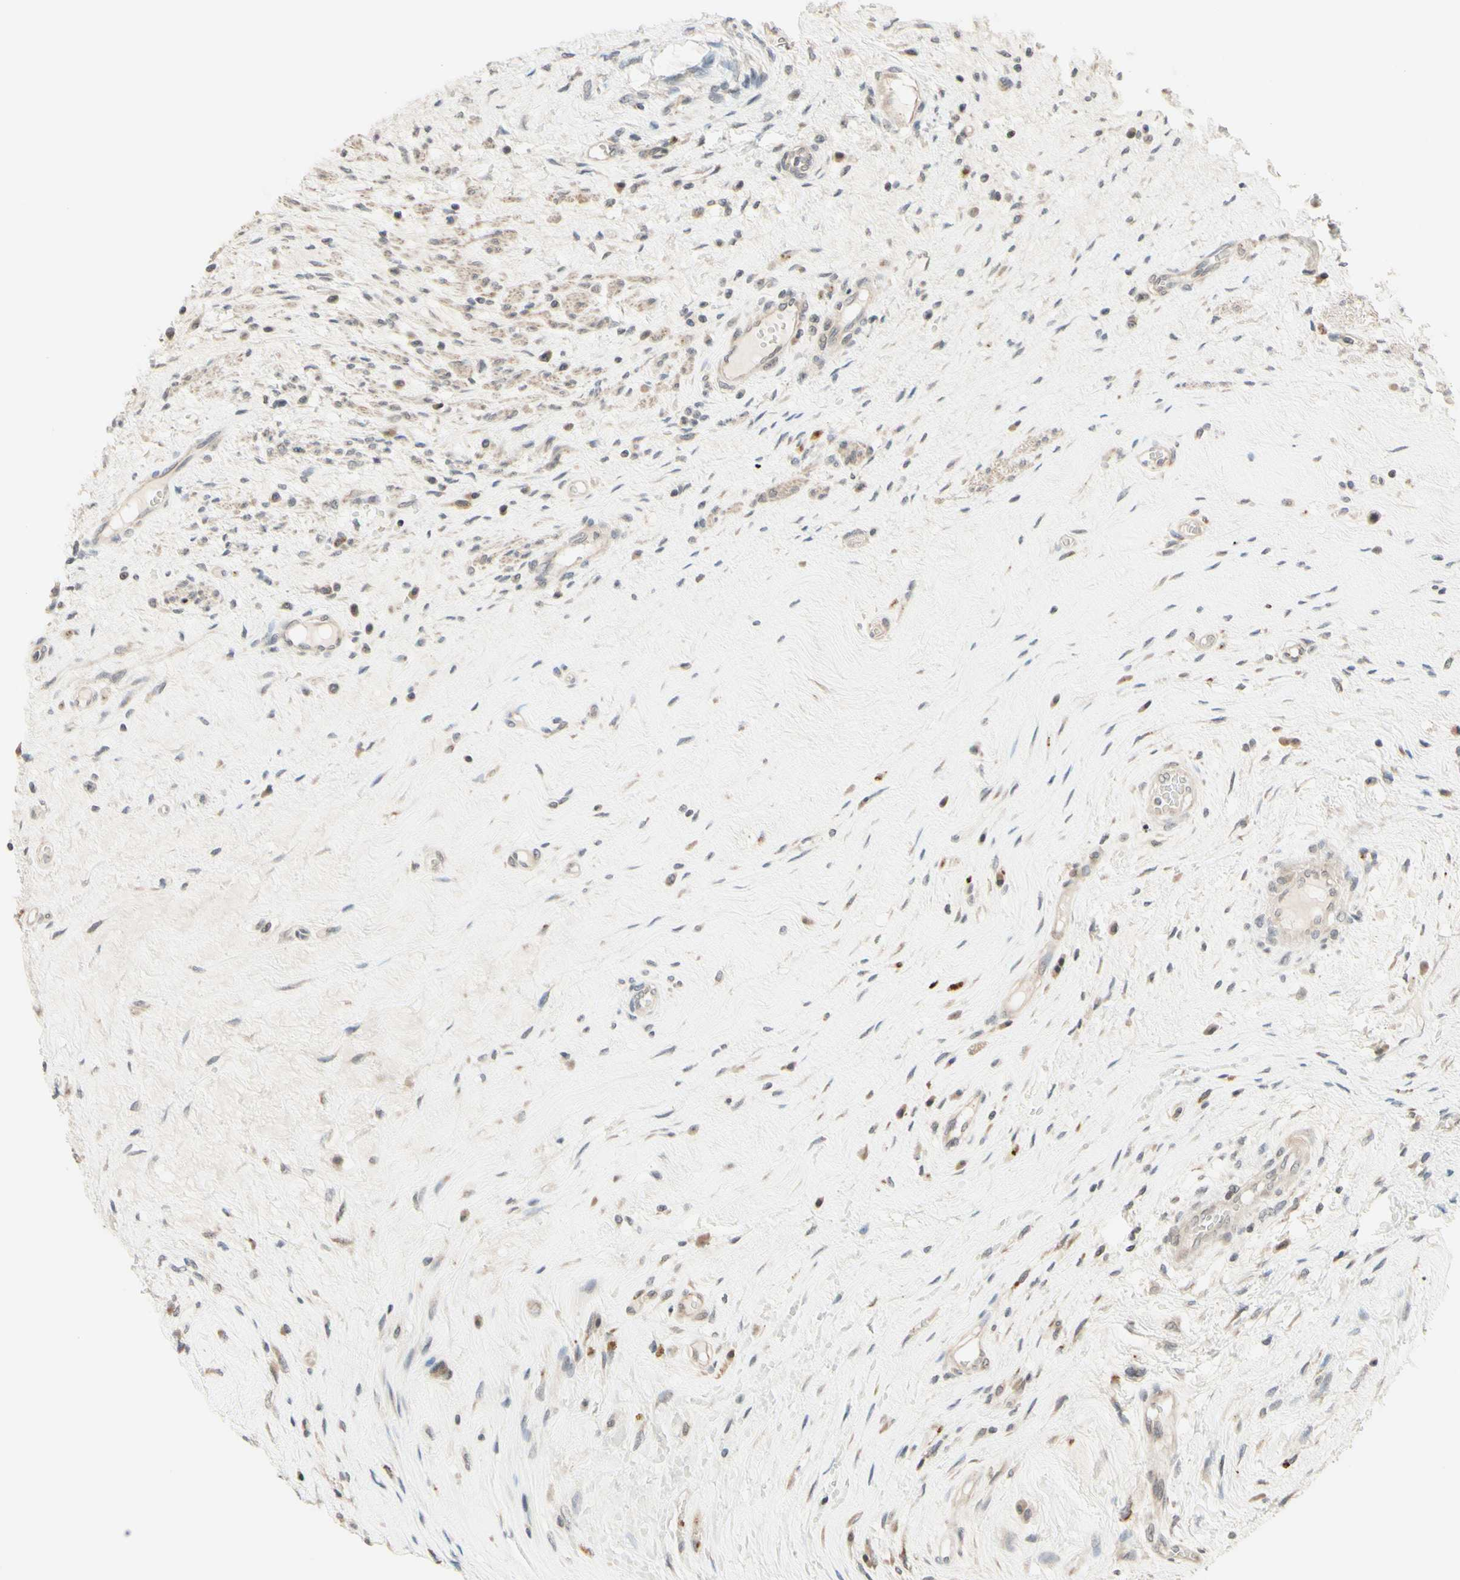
{"staining": {"intensity": "weak", "quantity": ">75%", "location": "cytoplasmic/membranous"}, "tissue": "testis cancer", "cell_type": "Tumor cells", "image_type": "cancer", "snomed": [{"axis": "morphology", "description": "Carcinoma, Embryonal, NOS"}, {"axis": "topography", "description": "Testis"}], "caption": "A brown stain highlights weak cytoplasmic/membranous staining of a protein in human testis embryonal carcinoma tumor cells.", "gene": "ZW10", "patient": {"sex": "male", "age": 26}}